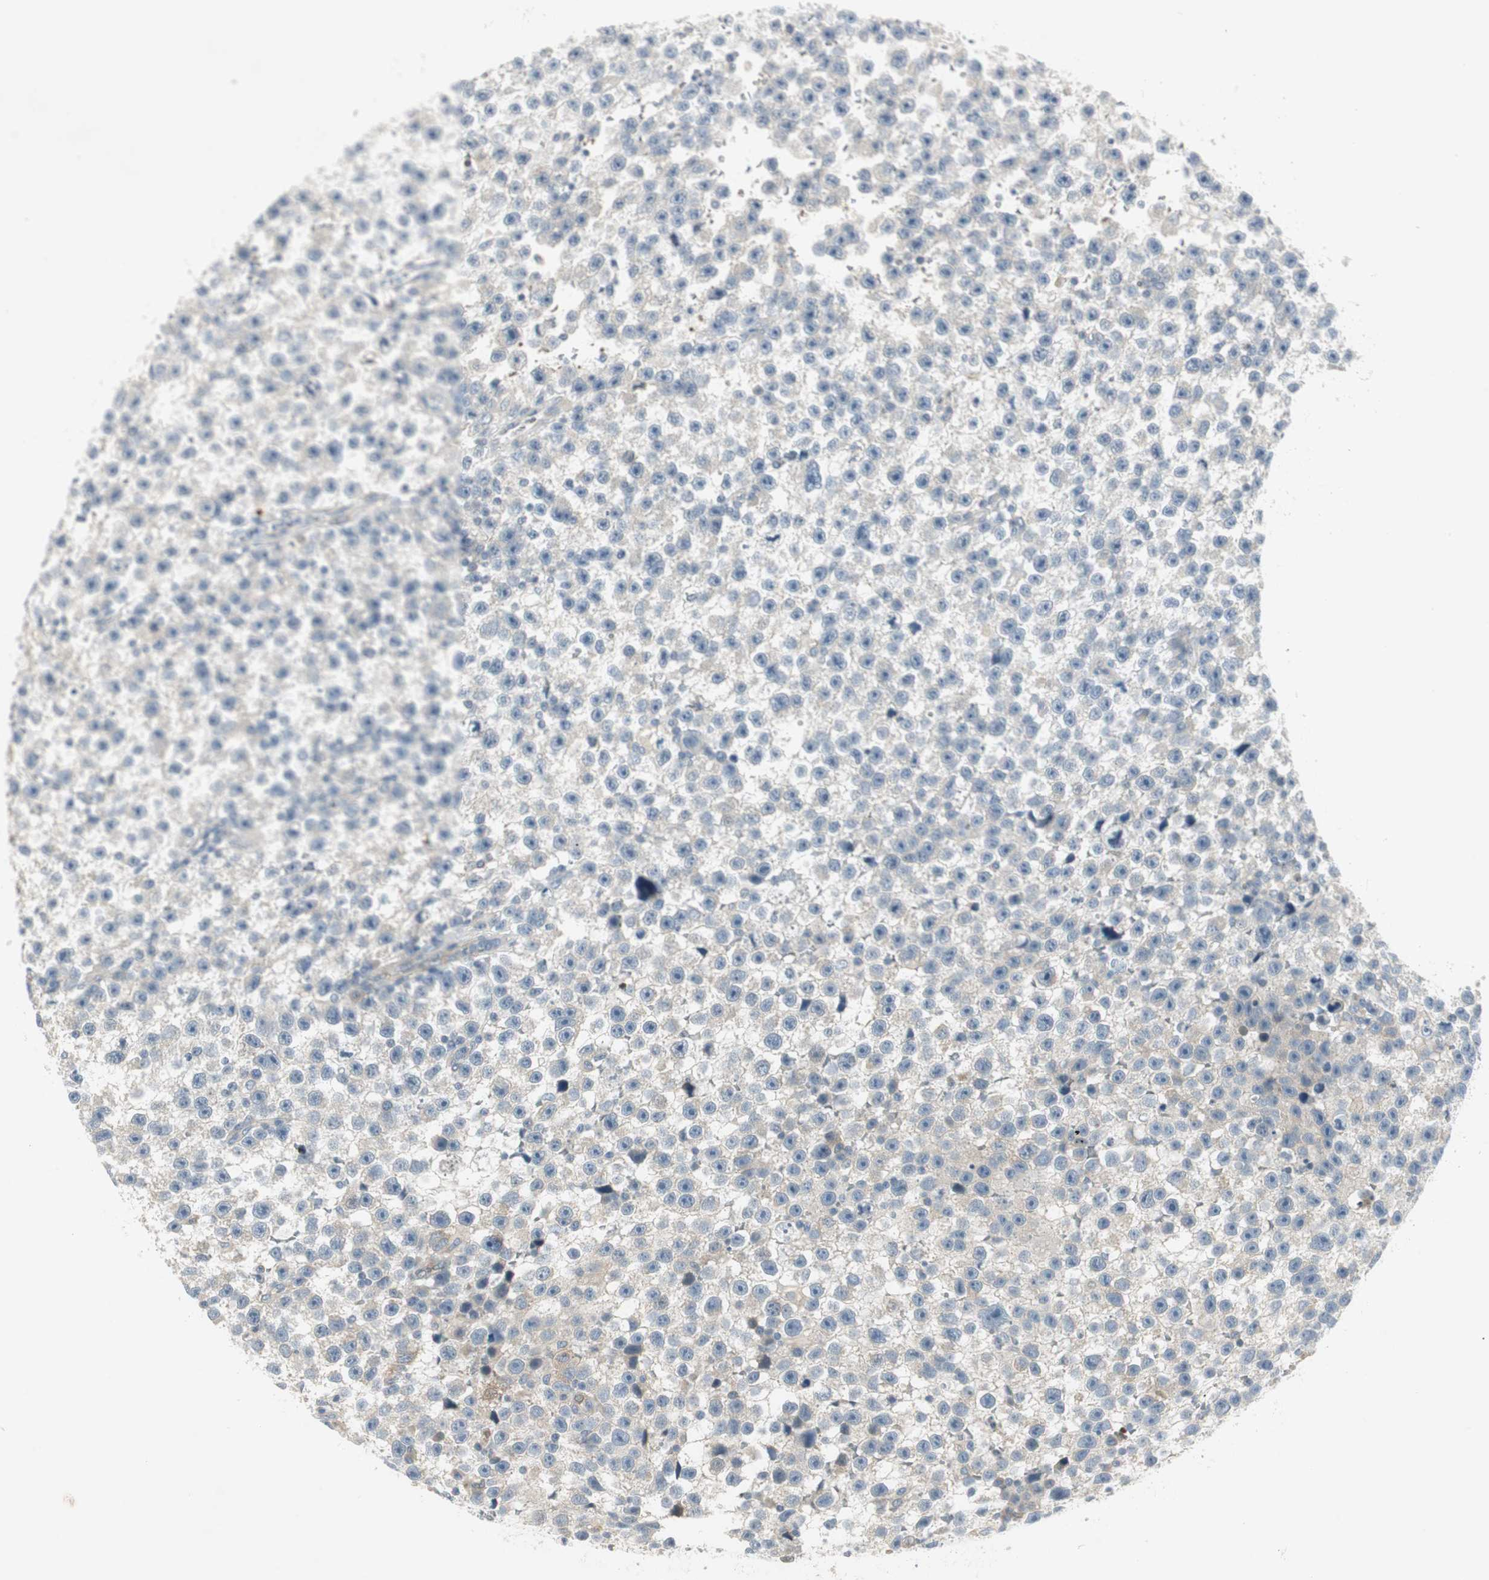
{"staining": {"intensity": "negative", "quantity": "none", "location": "none"}, "tissue": "testis cancer", "cell_type": "Tumor cells", "image_type": "cancer", "snomed": [{"axis": "morphology", "description": "Seminoma, NOS"}, {"axis": "topography", "description": "Testis"}], "caption": "Testis cancer (seminoma) was stained to show a protein in brown. There is no significant staining in tumor cells.", "gene": "STON1-GTF2A1L", "patient": {"sex": "male", "age": 33}}